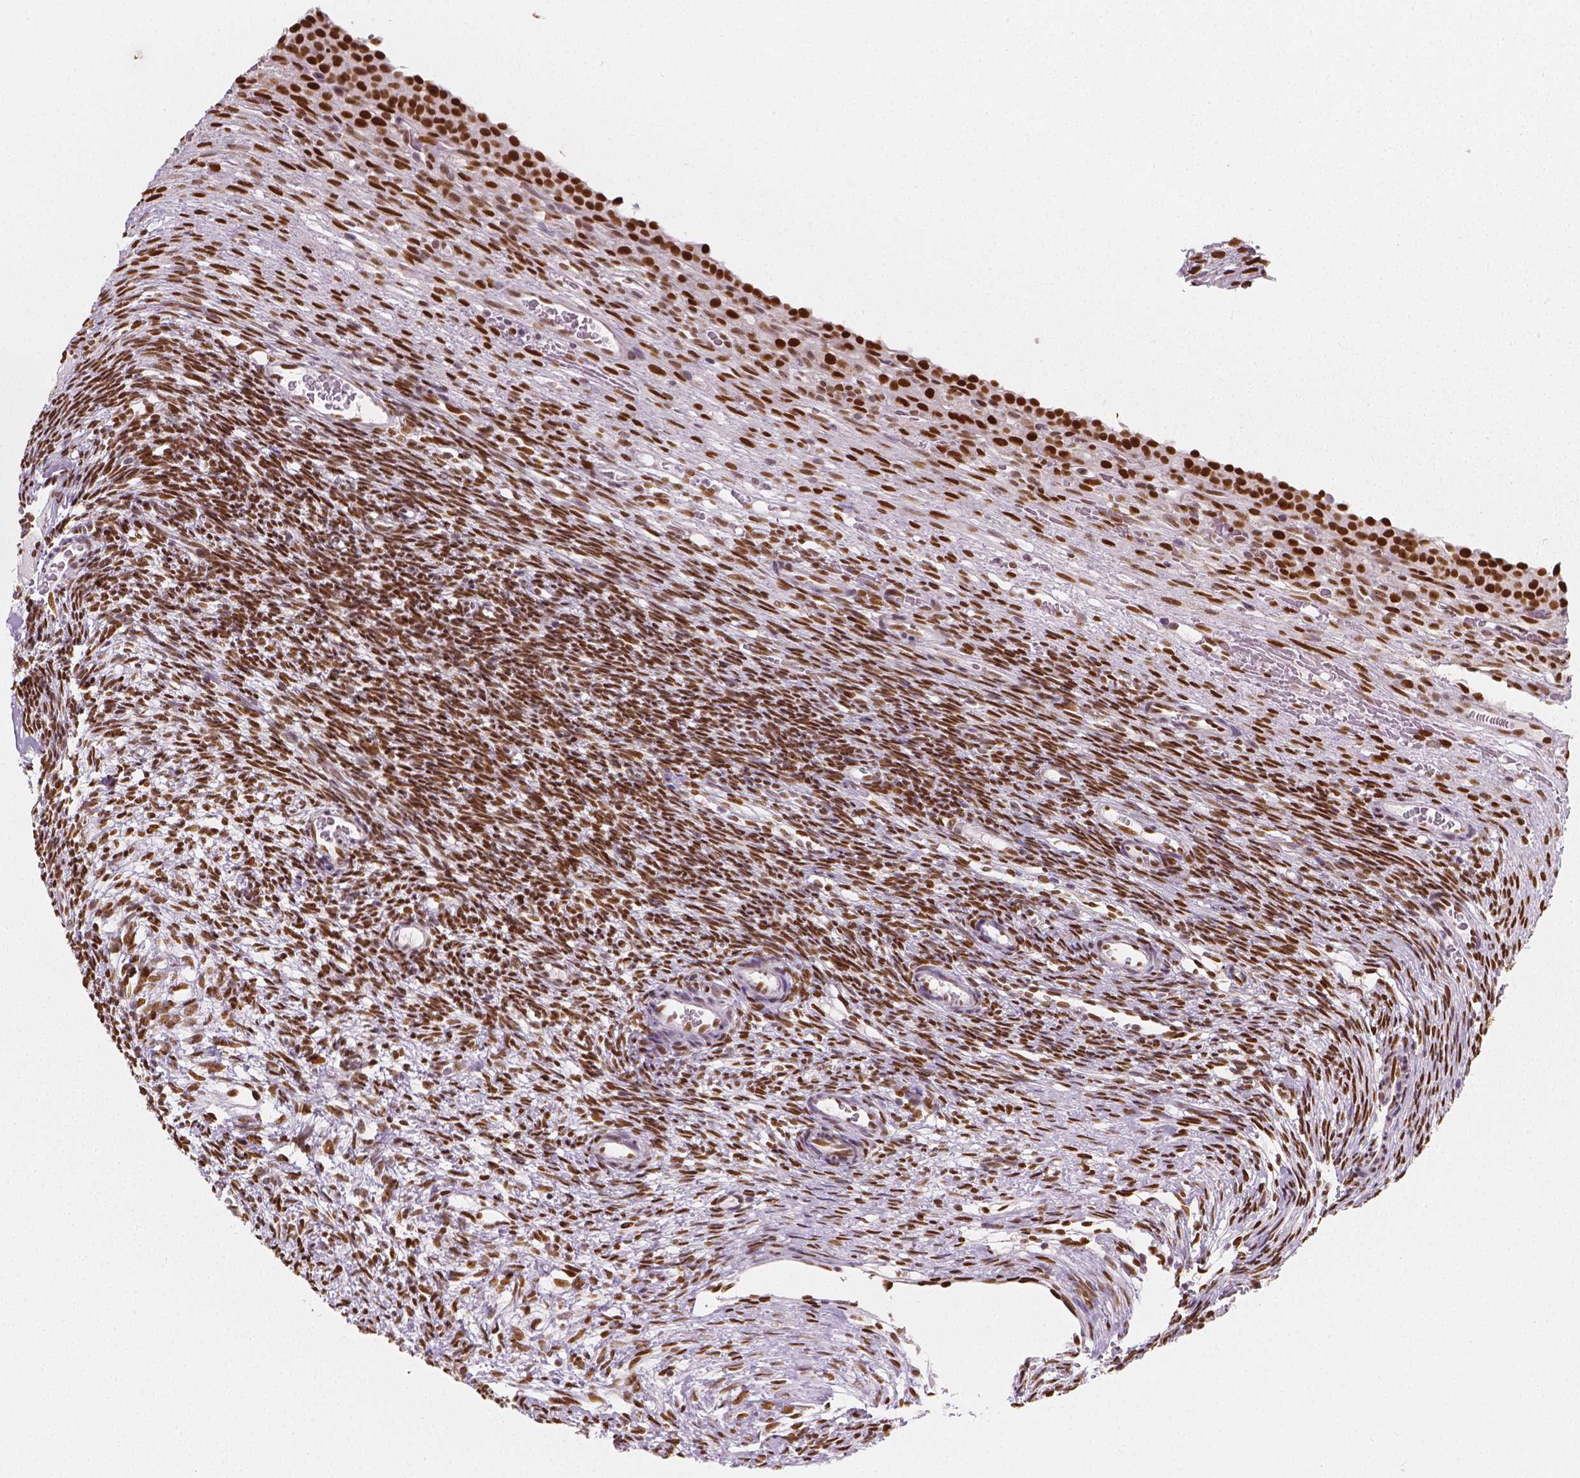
{"staining": {"intensity": "moderate", "quantity": ">75%", "location": "nuclear"}, "tissue": "ovary", "cell_type": "Follicle cells", "image_type": "normal", "snomed": [{"axis": "morphology", "description": "Normal tissue, NOS"}, {"axis": "topography", "description": "Ovary"}], "caption": "The photomicrograph demonstrates a brown stain indicating the presence of a protein in the nuclear of follicle cells in ovary. Using DAB (3,3'-diaminobenzidine) (brown) and hematoxylin (blue) stains, captured at high magnification using brightfield microscopy.", "gene": "NUCKS1", "patient": {"sex": "female", "age": 34}}